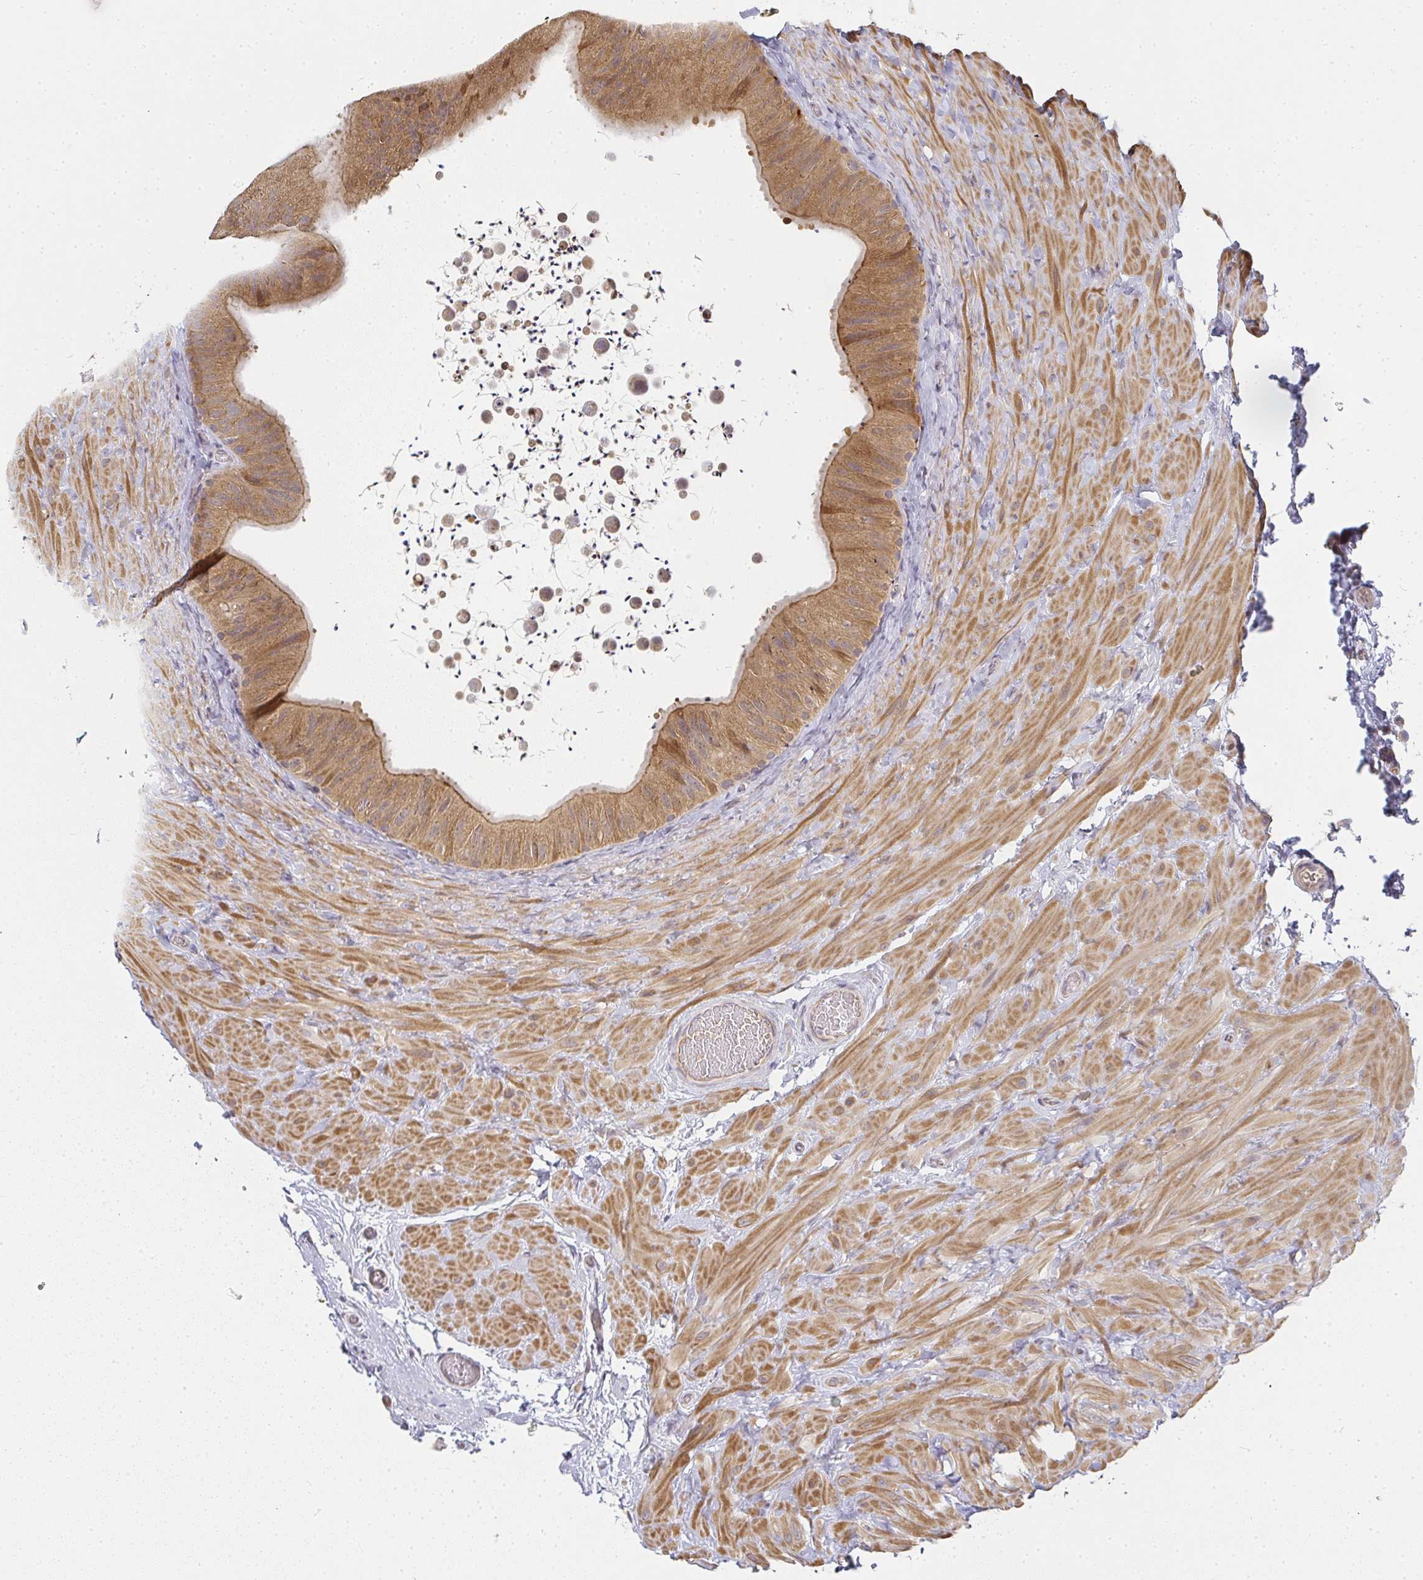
{"staining": {"intensity": "moderate", "quantity": ">75%", "location": "cytoplasmic/membranous"}, "tissue": "epididymis", "cell_type": "Glandular cells", "image_type": "normal", "snomed": [{"axis": "morphology", "description": "Normal tissue, NOS"}, {"axis": "topography", "description": "Epididymis, spermatic cord, NOS"}, {"axis": "topography", "description": "Epididymis"}], "caption": "Immunohistochemical staining of normal epididymis displays >75% levels of moderate cytoplasmic/membranous protein positivity in about >75% of glandular cells.", "gene": "SLC35B3", "patient": {"sex": "male", "age": 31}}